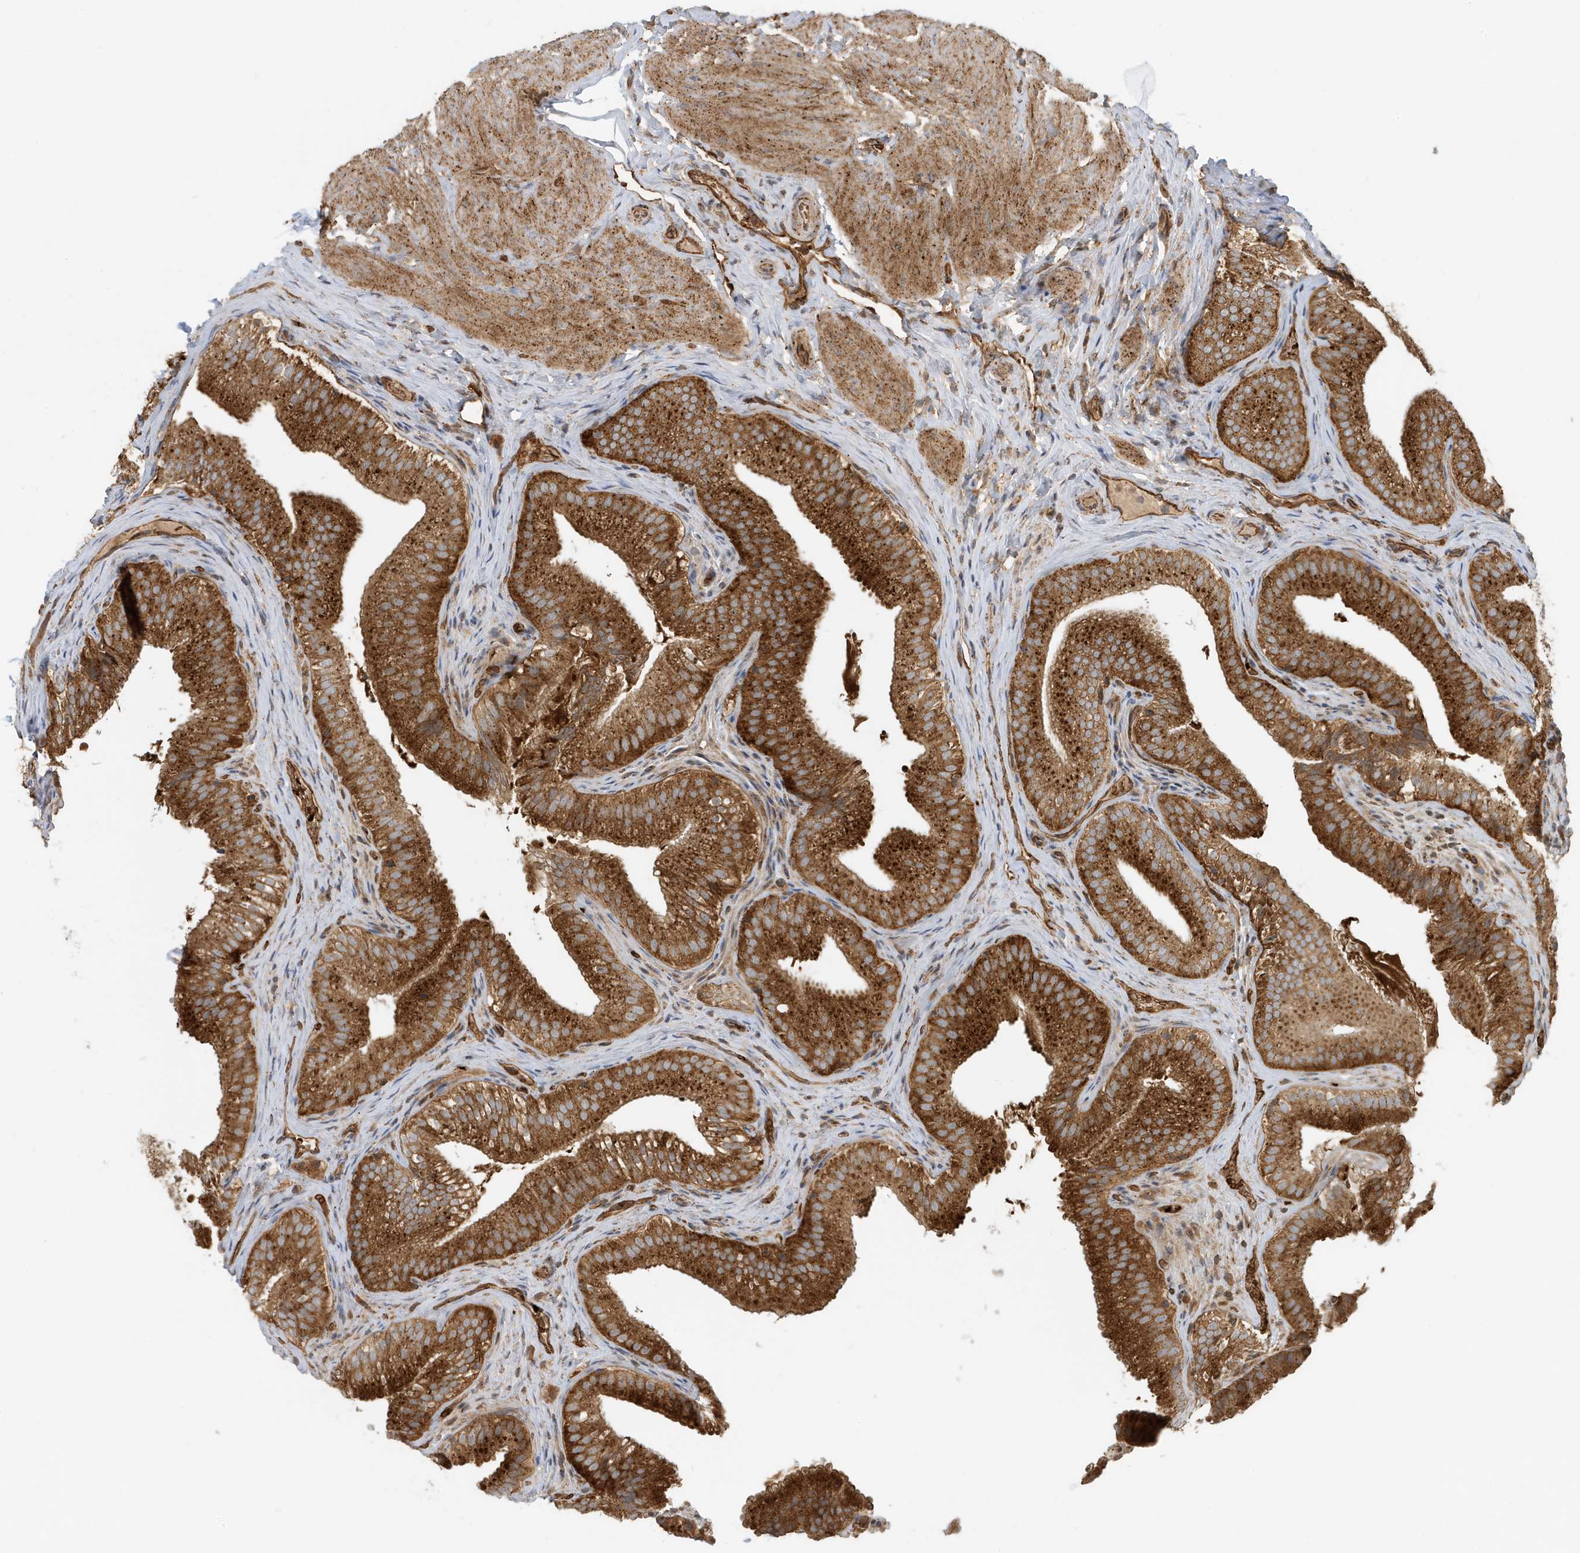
{"staining": {"intensity": "strong", "quantity": ">75%", "location": "cytoplasmic/membranous"}, "tissue": "gallbladder", "cell_type": "Glandular cells", "image_type": "normal", "snomed": [{"axis": "morphology", "description": "Normal tissue, NOS"}, {"axis": "topography", "description": "Gallbladder"}], "caption": "The photomicrograph shows immunohistochemical staining of benign gallbladder. There is strong cytoplasmic/membranous staining is seen in about >75% of glandular cells. Immunohistochemistry (ihc) stains the protein of interest in brown and the nuclei are stained blue.", "gene": "FYCO1", "patient": {"sex": "female", "age": 30}}